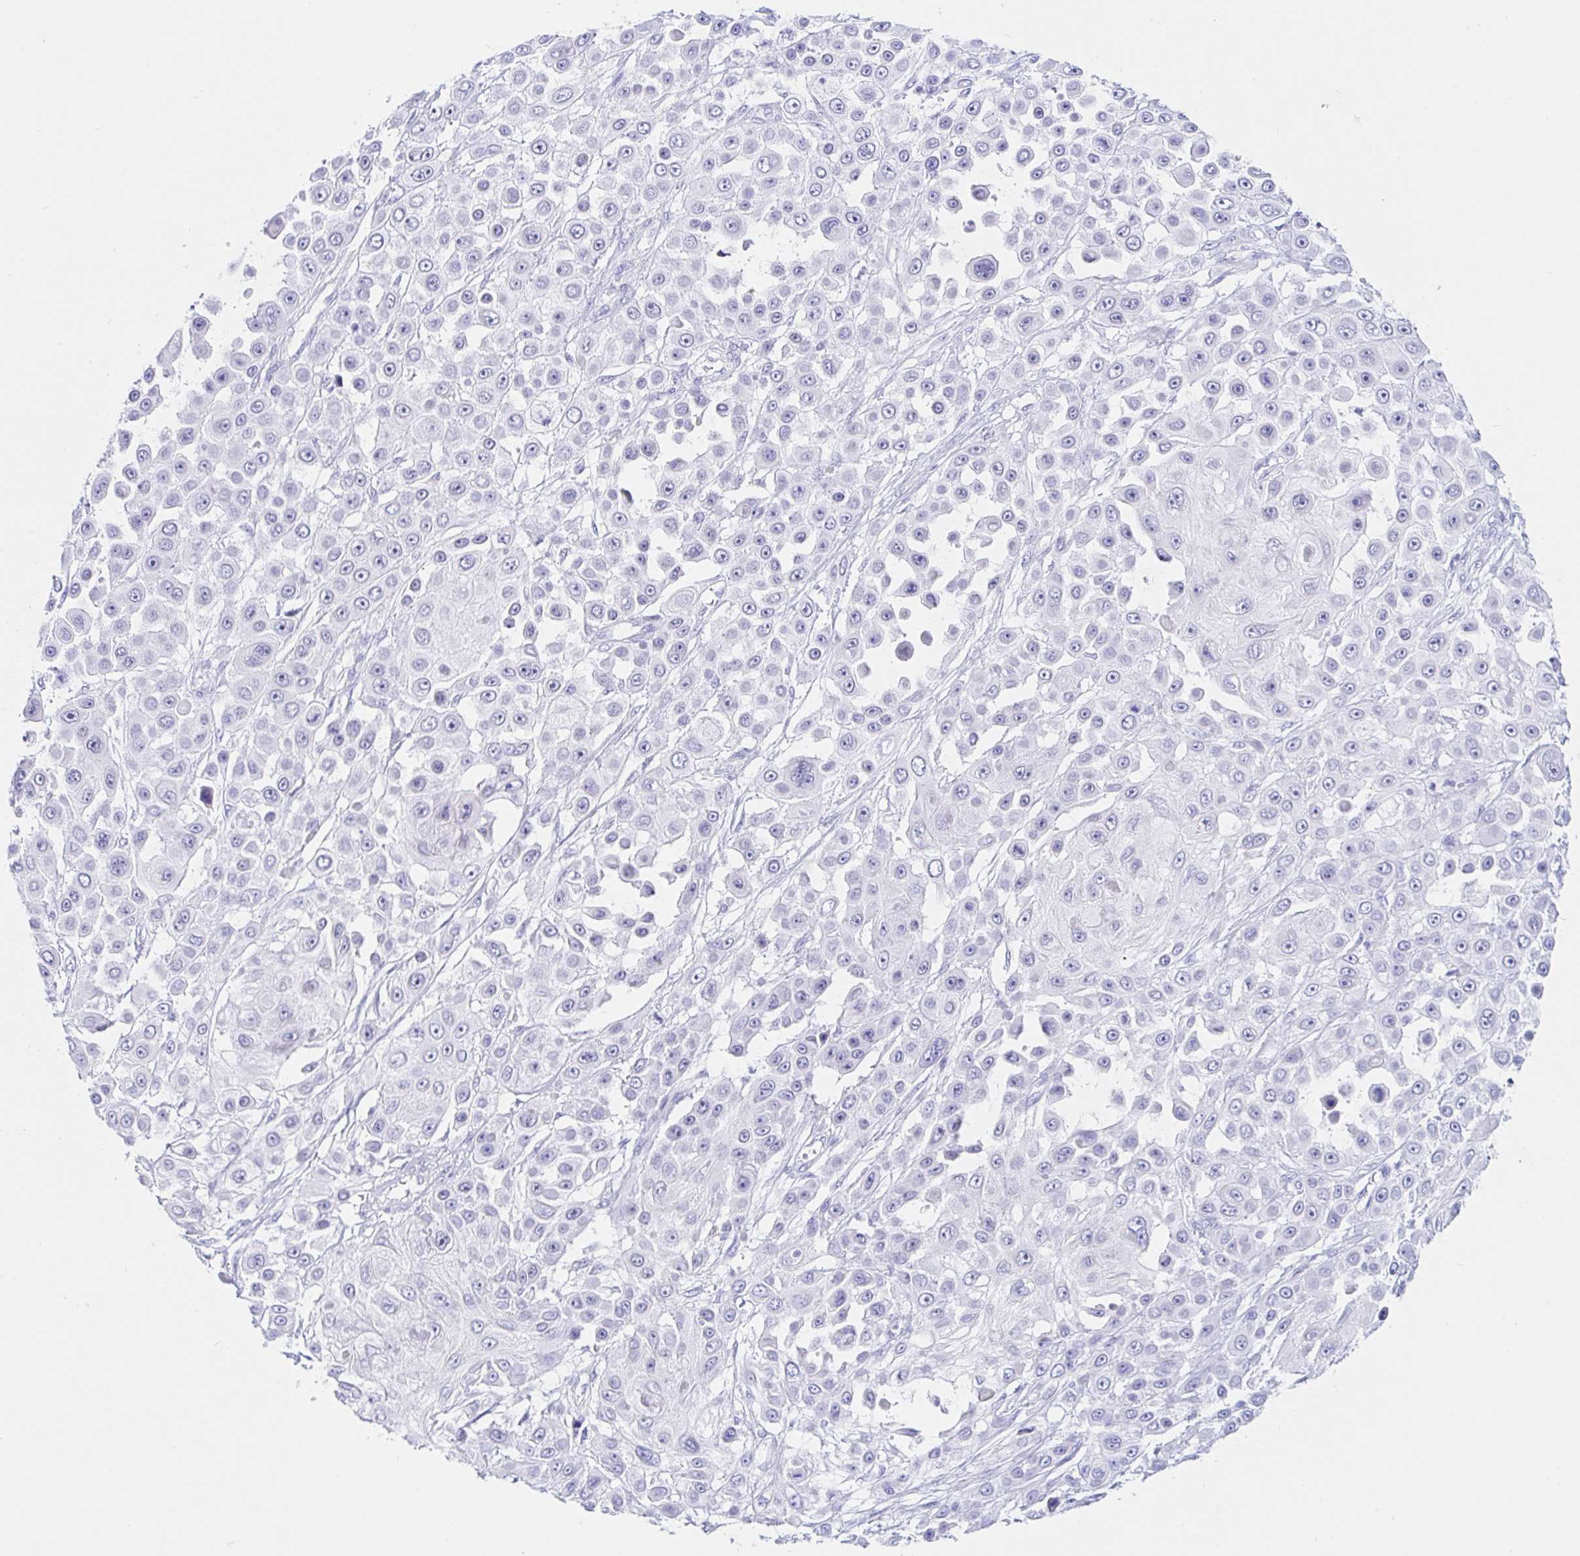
{"staining": {"intensity": "negative", "quantity": "none", "location": "none"}, "tissue": "skin cancer", "cell_type": "Tumor cells", "image_type": "cancer", "snomed": [{"axis": "morphology", "description": "Squamous cell carcinoma, NOS"}, {"axis": "topography", "description": "Skin"}], "caption": "IHC of squamous cell carcinoma (skin) demonstrates no expression in tumor cells.", "gene": "OR6T1", "patient": {"sex": "male", "age": 67}}